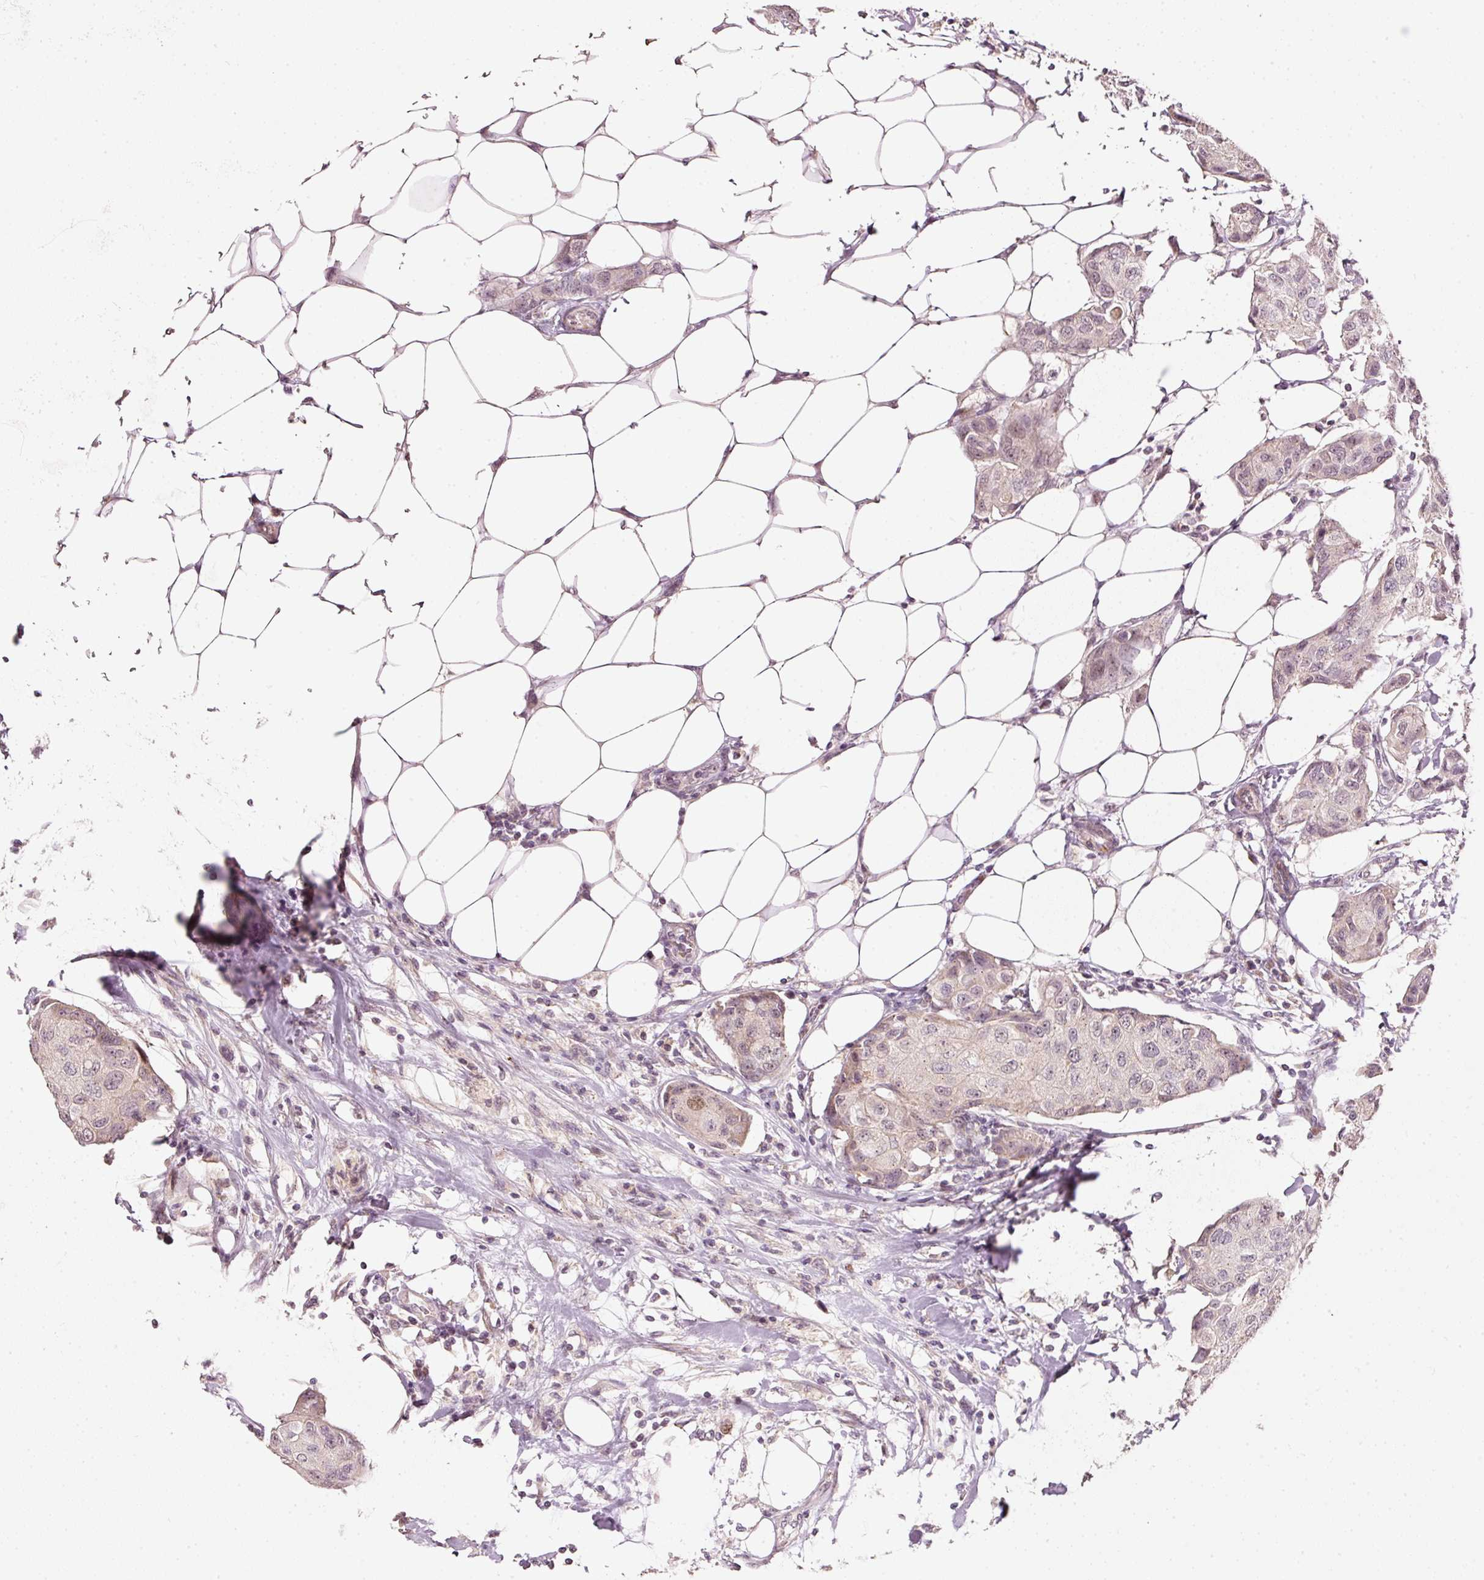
{"staining": {"intensity": "negative", "quantity": "none", "location": "none"}, "tissue": "breast cancer", "cell_type": "Tumor cells", "image_type": "cancer", "snomed": [{"axis": "morphology", "description": "Duct carcinoma"}, {"axis": "topography", "description": "Breast"}, {"axis": "topography", "description": "Lymph node"}], "caption": "High magnification brightfield microscopy of breast cancer (intraductal carcinoma) stained with DAB (3,3'-diaminobenzidine) (brown) and counterstained with hematoxylin (blue): tumor cells show no significant positivity. (Stains: DAB (3,3'-diaminobenzidine) immunohistochemistry (IHC) with hematoxylin counter stain, Microscopy: brightfield microscopy at high magnification).", "gene": "TOB2", "patient": {"sex": "female", "age": 80}}